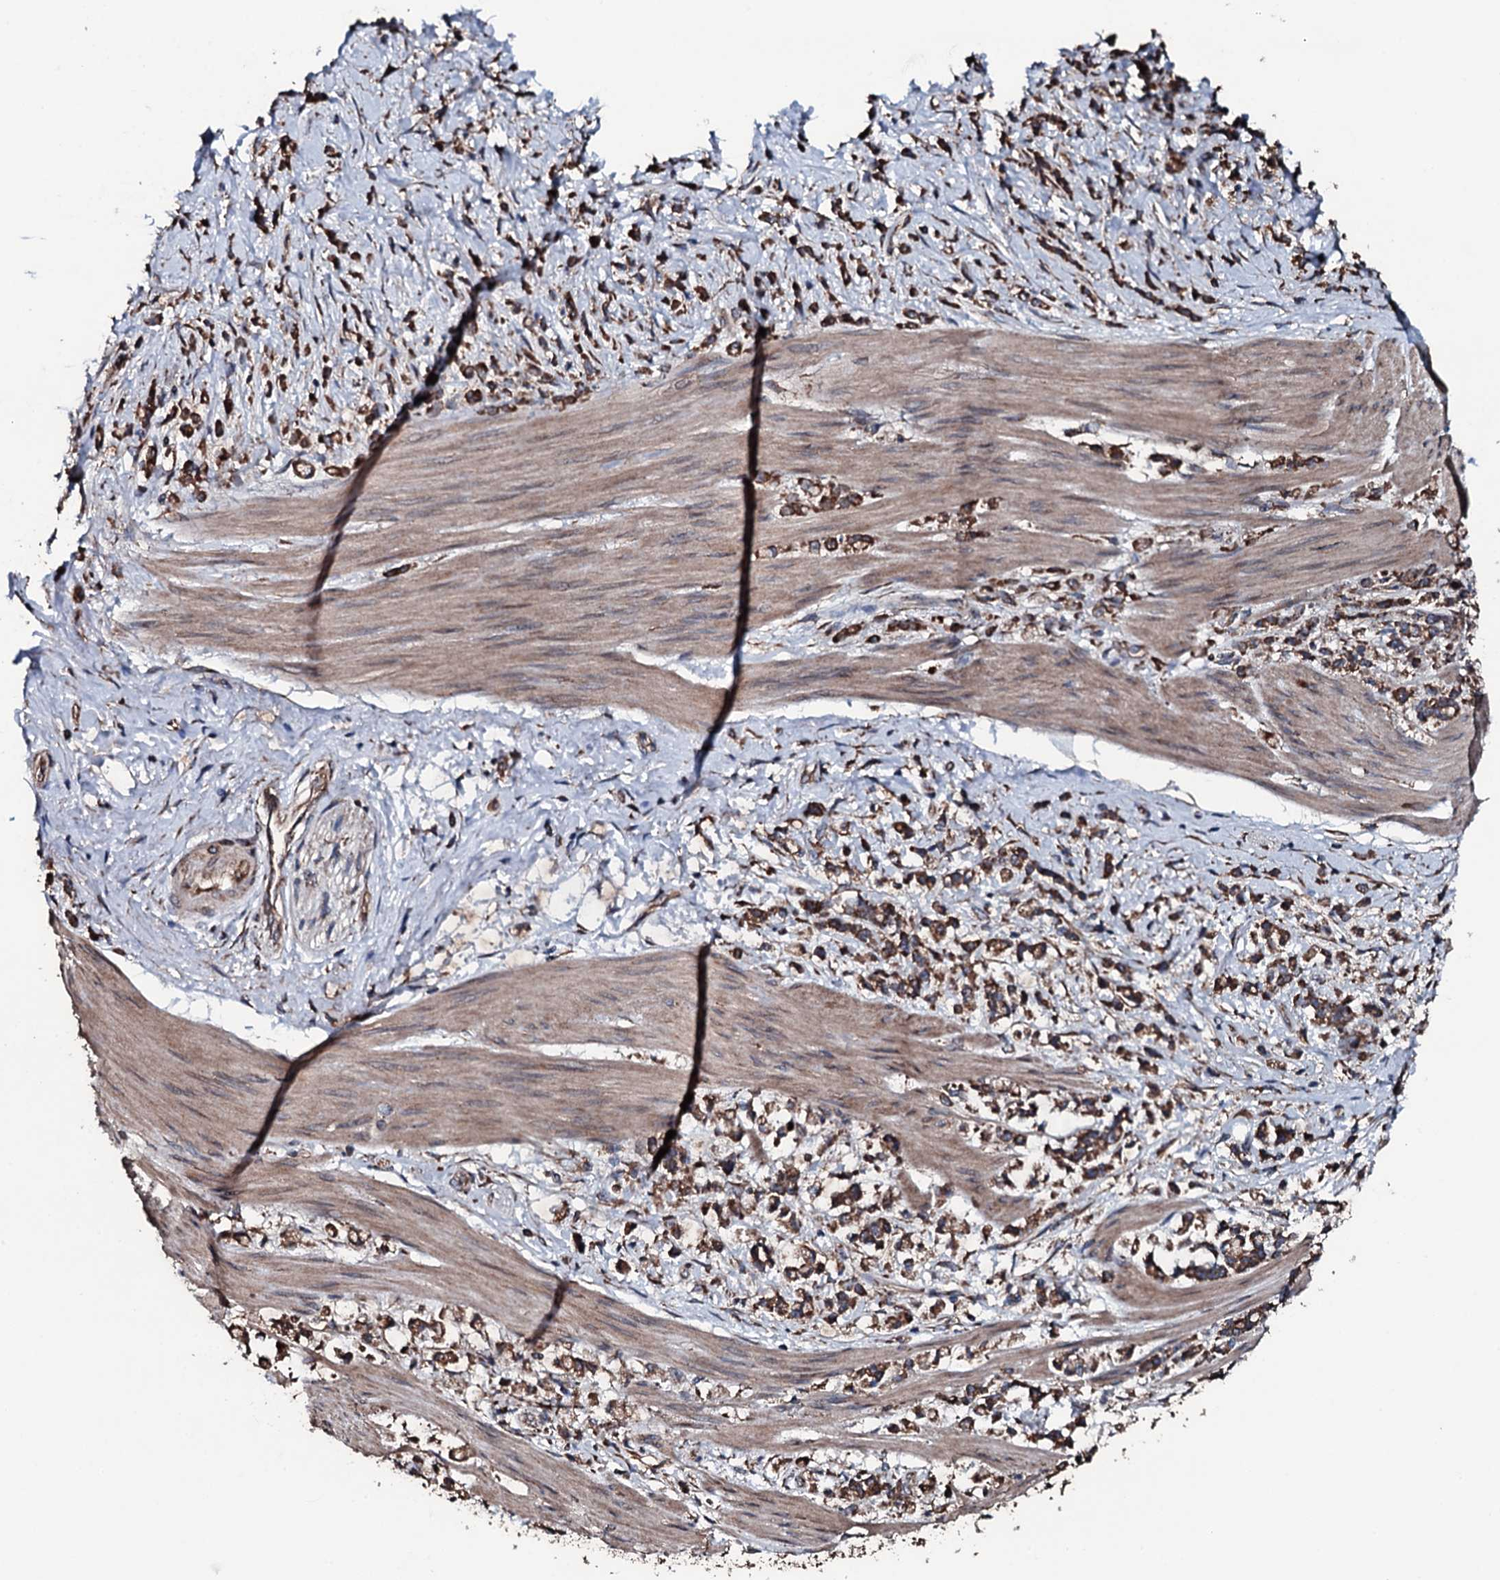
{"staining": {"intensity": "moderate", "quantity": ">75%", "location": "cytoplasmic/membranous"}, "tissue": "stomach cancer", "cell_type": "Tumor cells", "image_type": "cancer", "snomed": [{"axis": "morphology", "description": "Adenocarcinoma, NOS"}, {"axis": "topography", "description": "Stomach"}], "caption": "Immunohistochemical staining of human stomach cancer (adenocarcinoma) demonstrates moderate cytoplasmic/membranous protein staining in approximately >75% of tumor cells. The staining is performed using DAB brown chromogen to label protein expression. The nuclei are counter-stained blue using hematoxylin.", "gene": "RAB12", "patient": {"sex": "female", "age": 60}}